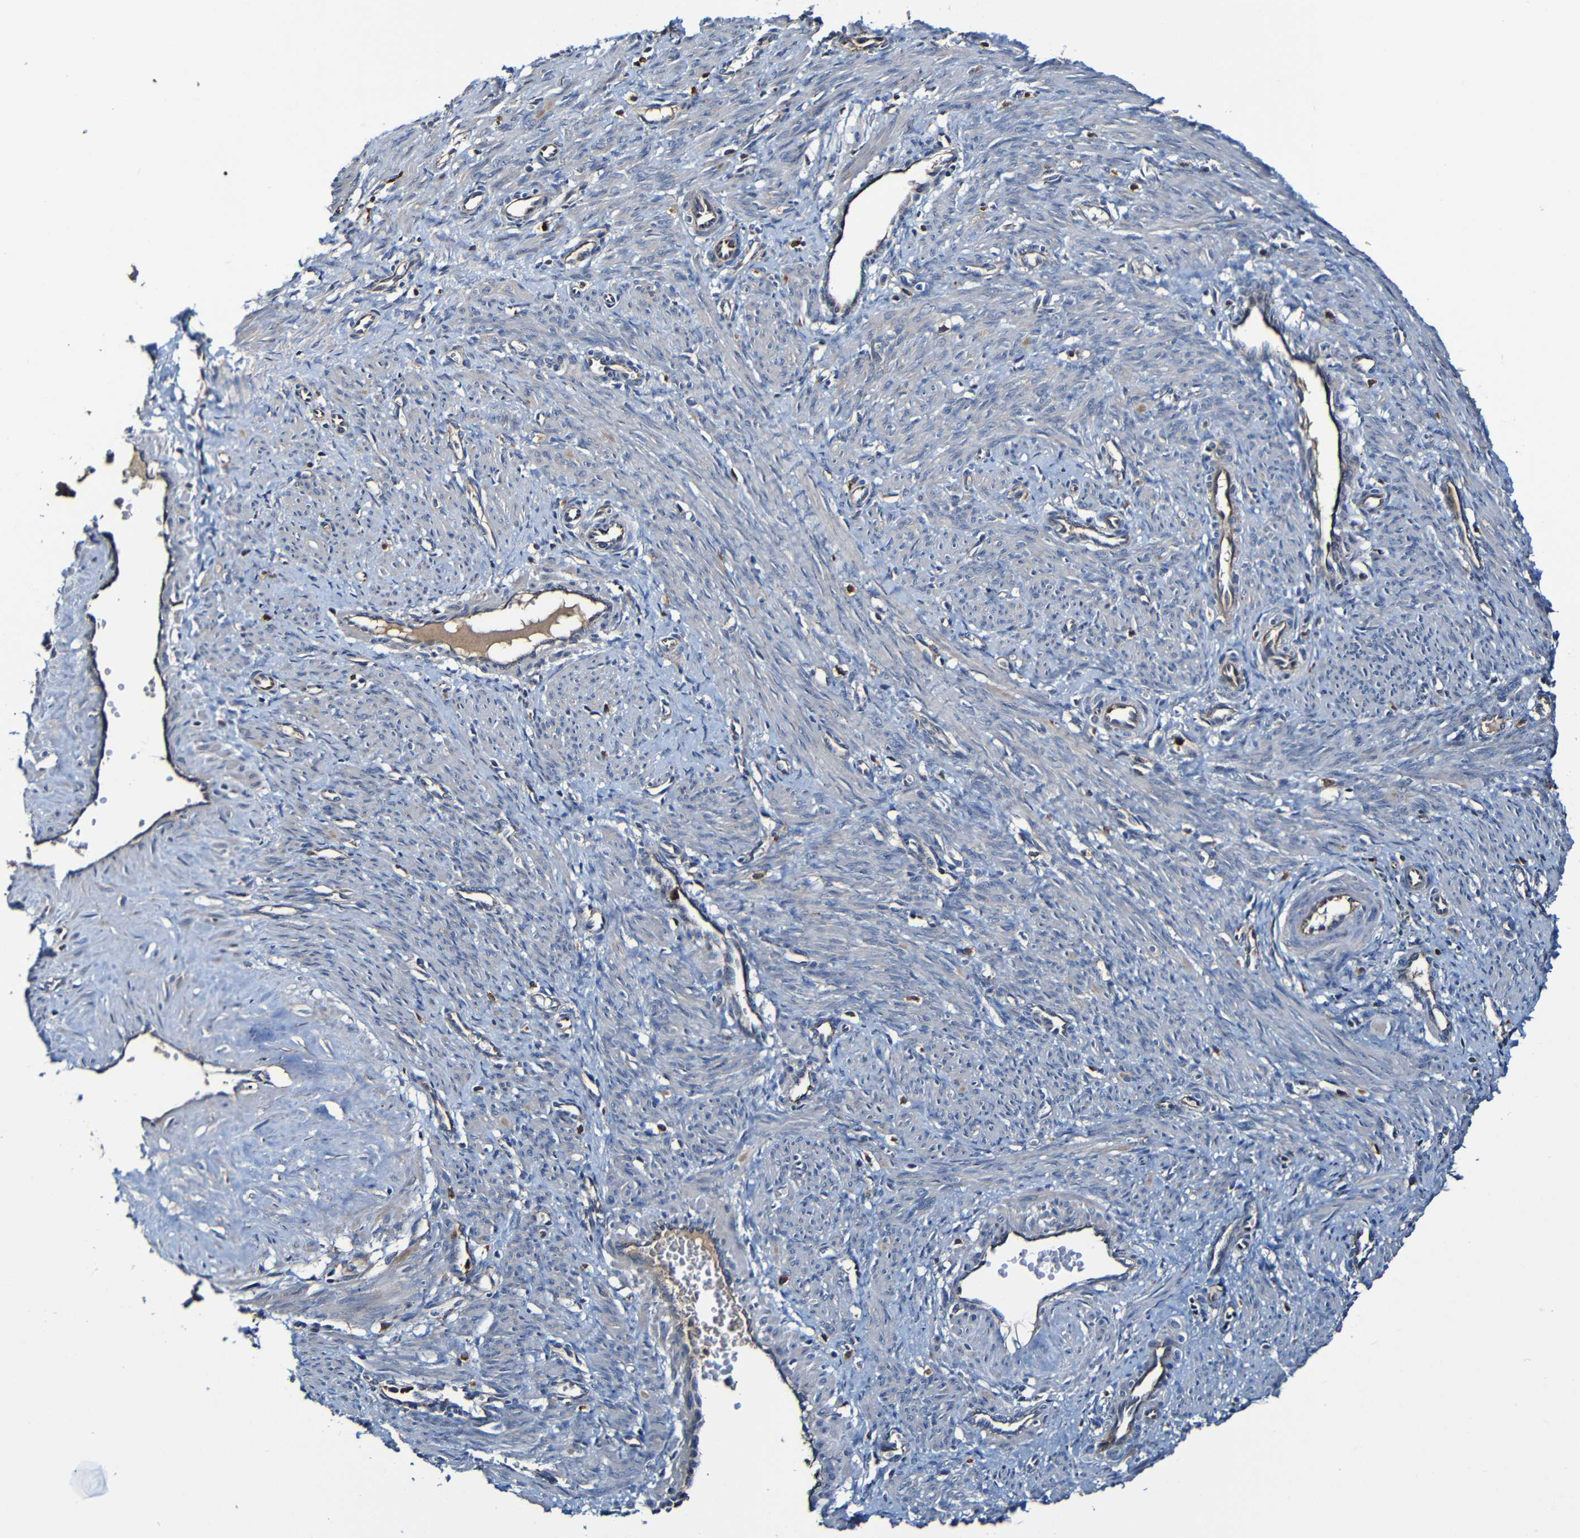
{"staining": {"intensity": "weak", "quantity": "25%-75%", "location": "cytoplasmic/membranous"}, "tissue": "smooth muscle", "cell_type": "Smooth muscle cells", "image_type": "normal", "snomed": [{"axis": "morphology", "description": "Normal tissue, NOS"}, {"axis": "topography", "description": "Endometrium"}], "caption": "Smooth muscle stained for a protein (brown) demonstrates weak cytoplasmic/membranous positive positivity in about 25%-75% of smooth muscle cells.", "gene": "ADAM15", "patient": {"sex": "female", "age": 33}}